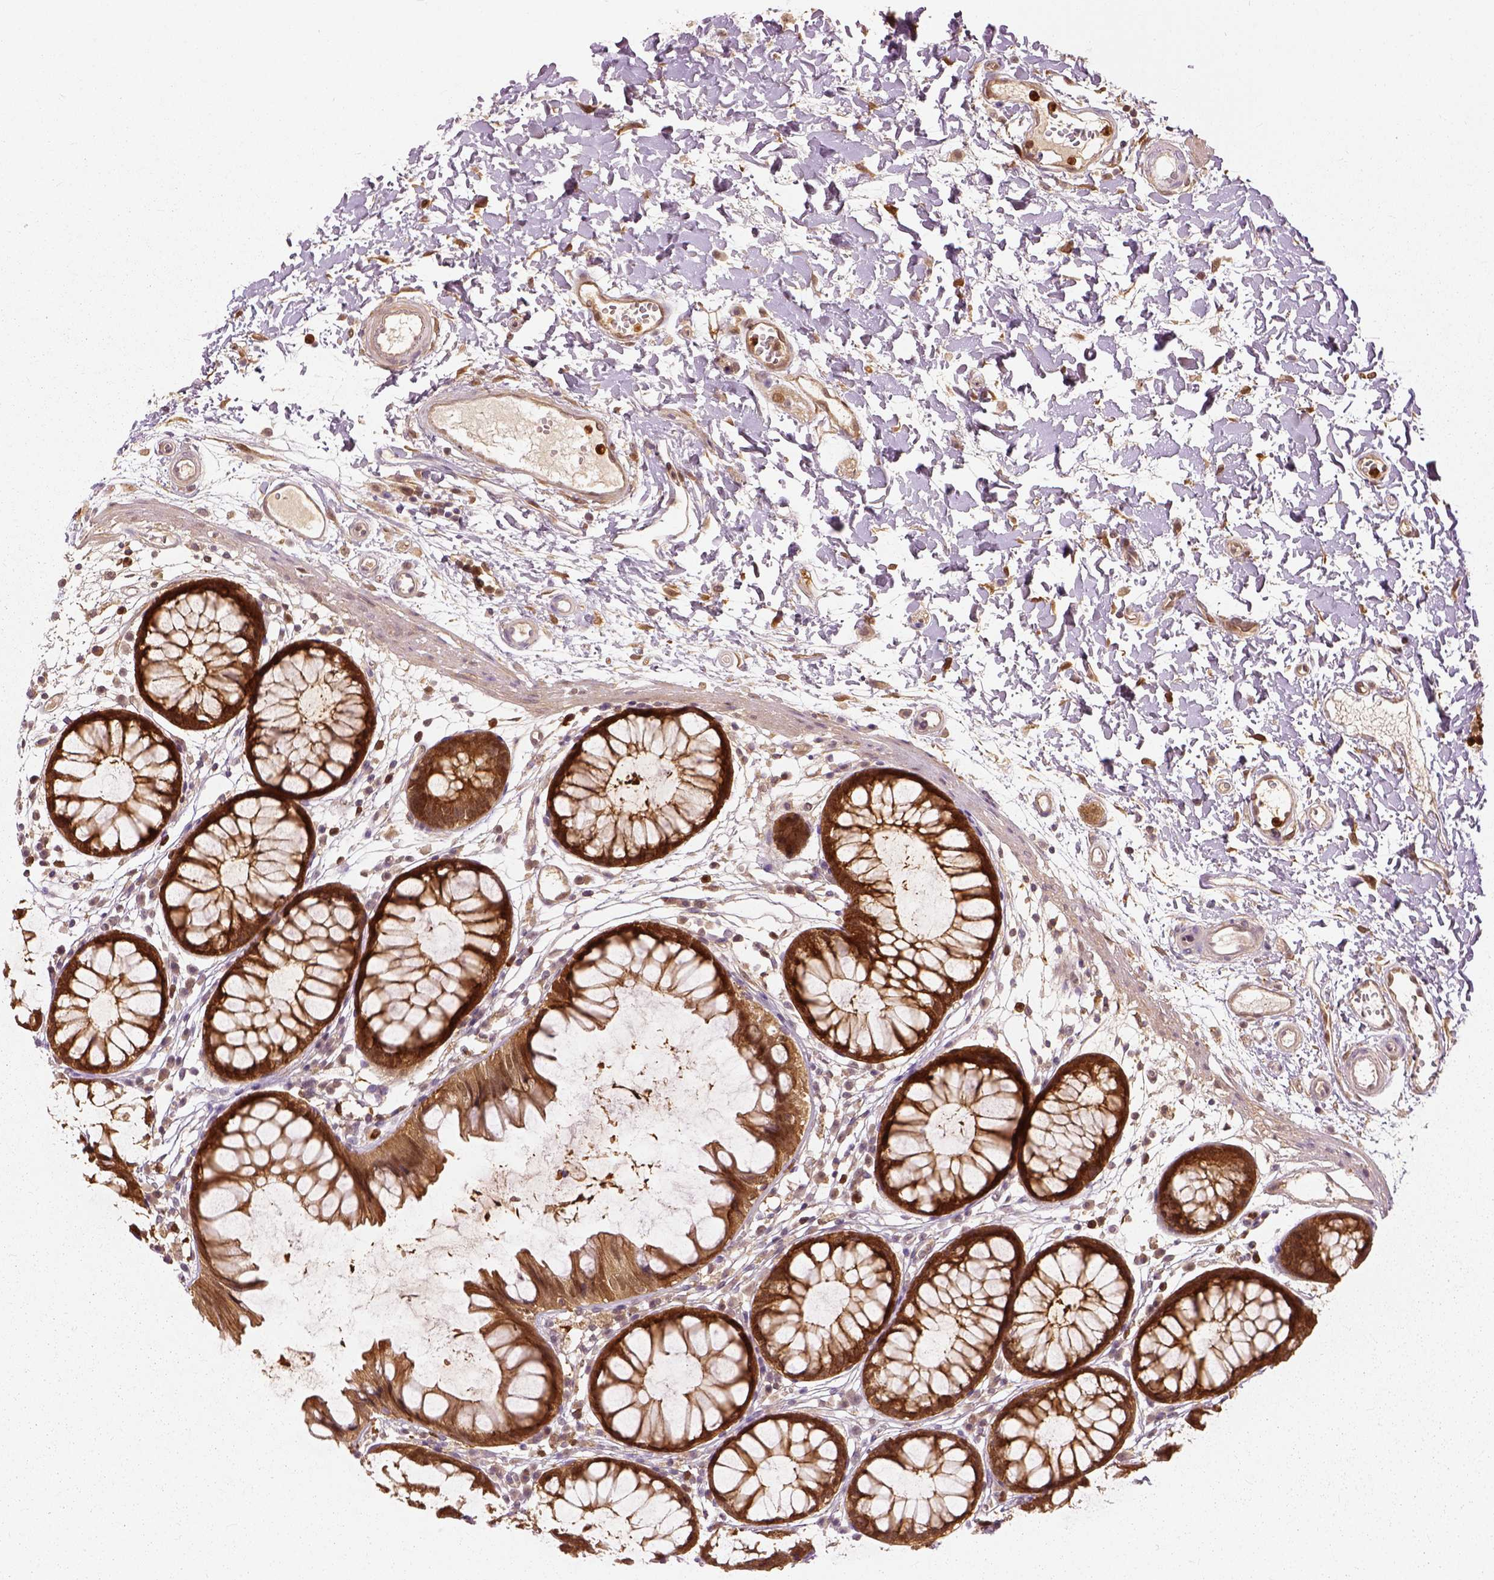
{"staining": {"intensity": "weak", "quantity": ">75%", "location": "cytoplasmic/membranous"}, "tissue": "colon", "cell_type": "Endothelial cells", "image_type": "normal", "snomed": [{"axis": "morphology", "description": "Normal tissue, NOS"}, {"axis": "morphology", "description": "Adenocarcinoma, NOS"}, {"axis": "topography", "description": "Colon"}], "caption": "Approximately >75% of endothelial cells in normal colon show weak cytoplasmic/membranous protein staining as visualized by brown immunohistochemical staining.", "gene": "GPI", "patient": {"sex": "male", "age": 65}}